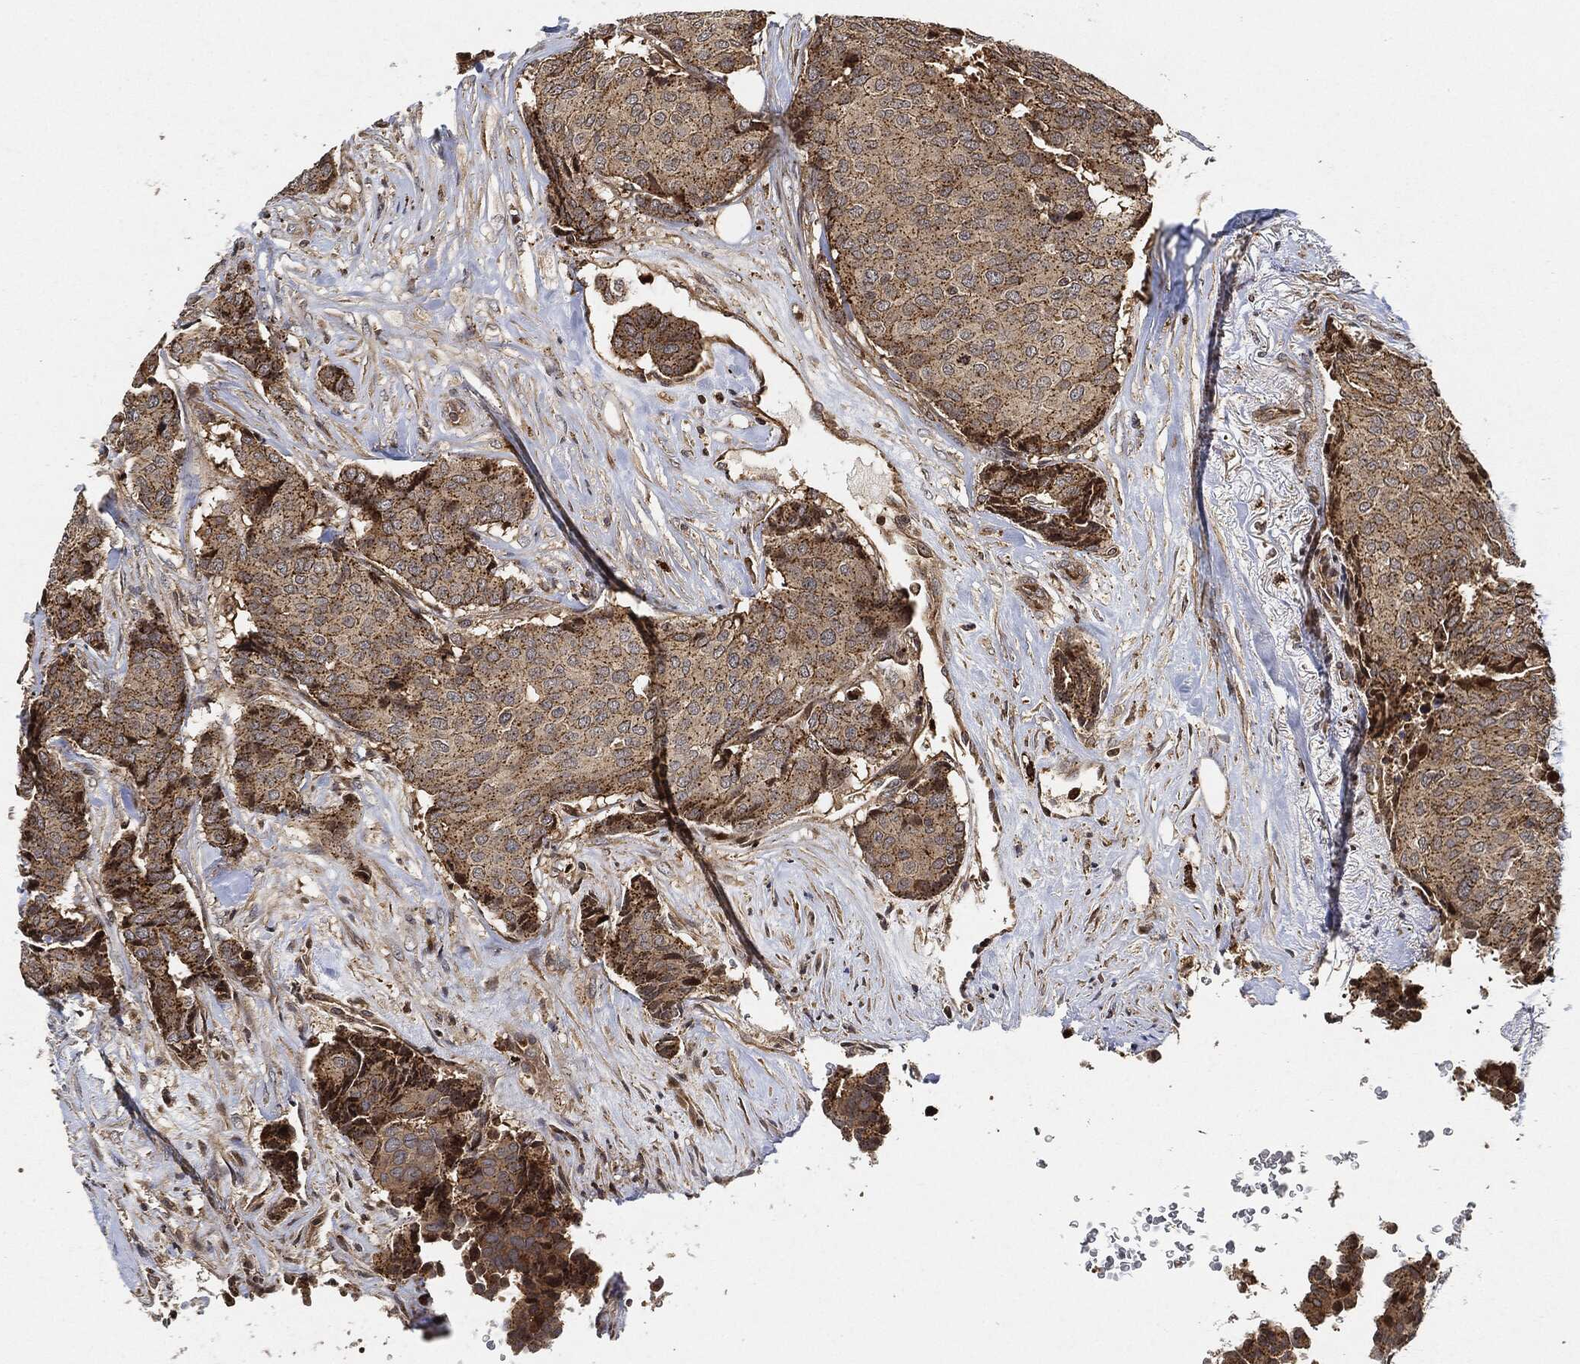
{"staining": {"intensity": "moderate", "quantity": ">75%", "location": "cytoplasmic/membranous"}, "tissue": "breast cancer", "cell_type": "Tumor cells", "image_type": "cancer", "snomed": [{"axis": "morphology", "description": "Duct carcinoma"}, {"axis": "topography", "description": "Breast"}], "caption": "There is medium levels of moderate cytoplasmic/membranous expression in tumor cells of breast invasive ductal carcinoma, as demonstrated by immunohistochemical staining (brown color).", "gene": "MAP3K3", "patient": {"sex": "female", "age": 75}}